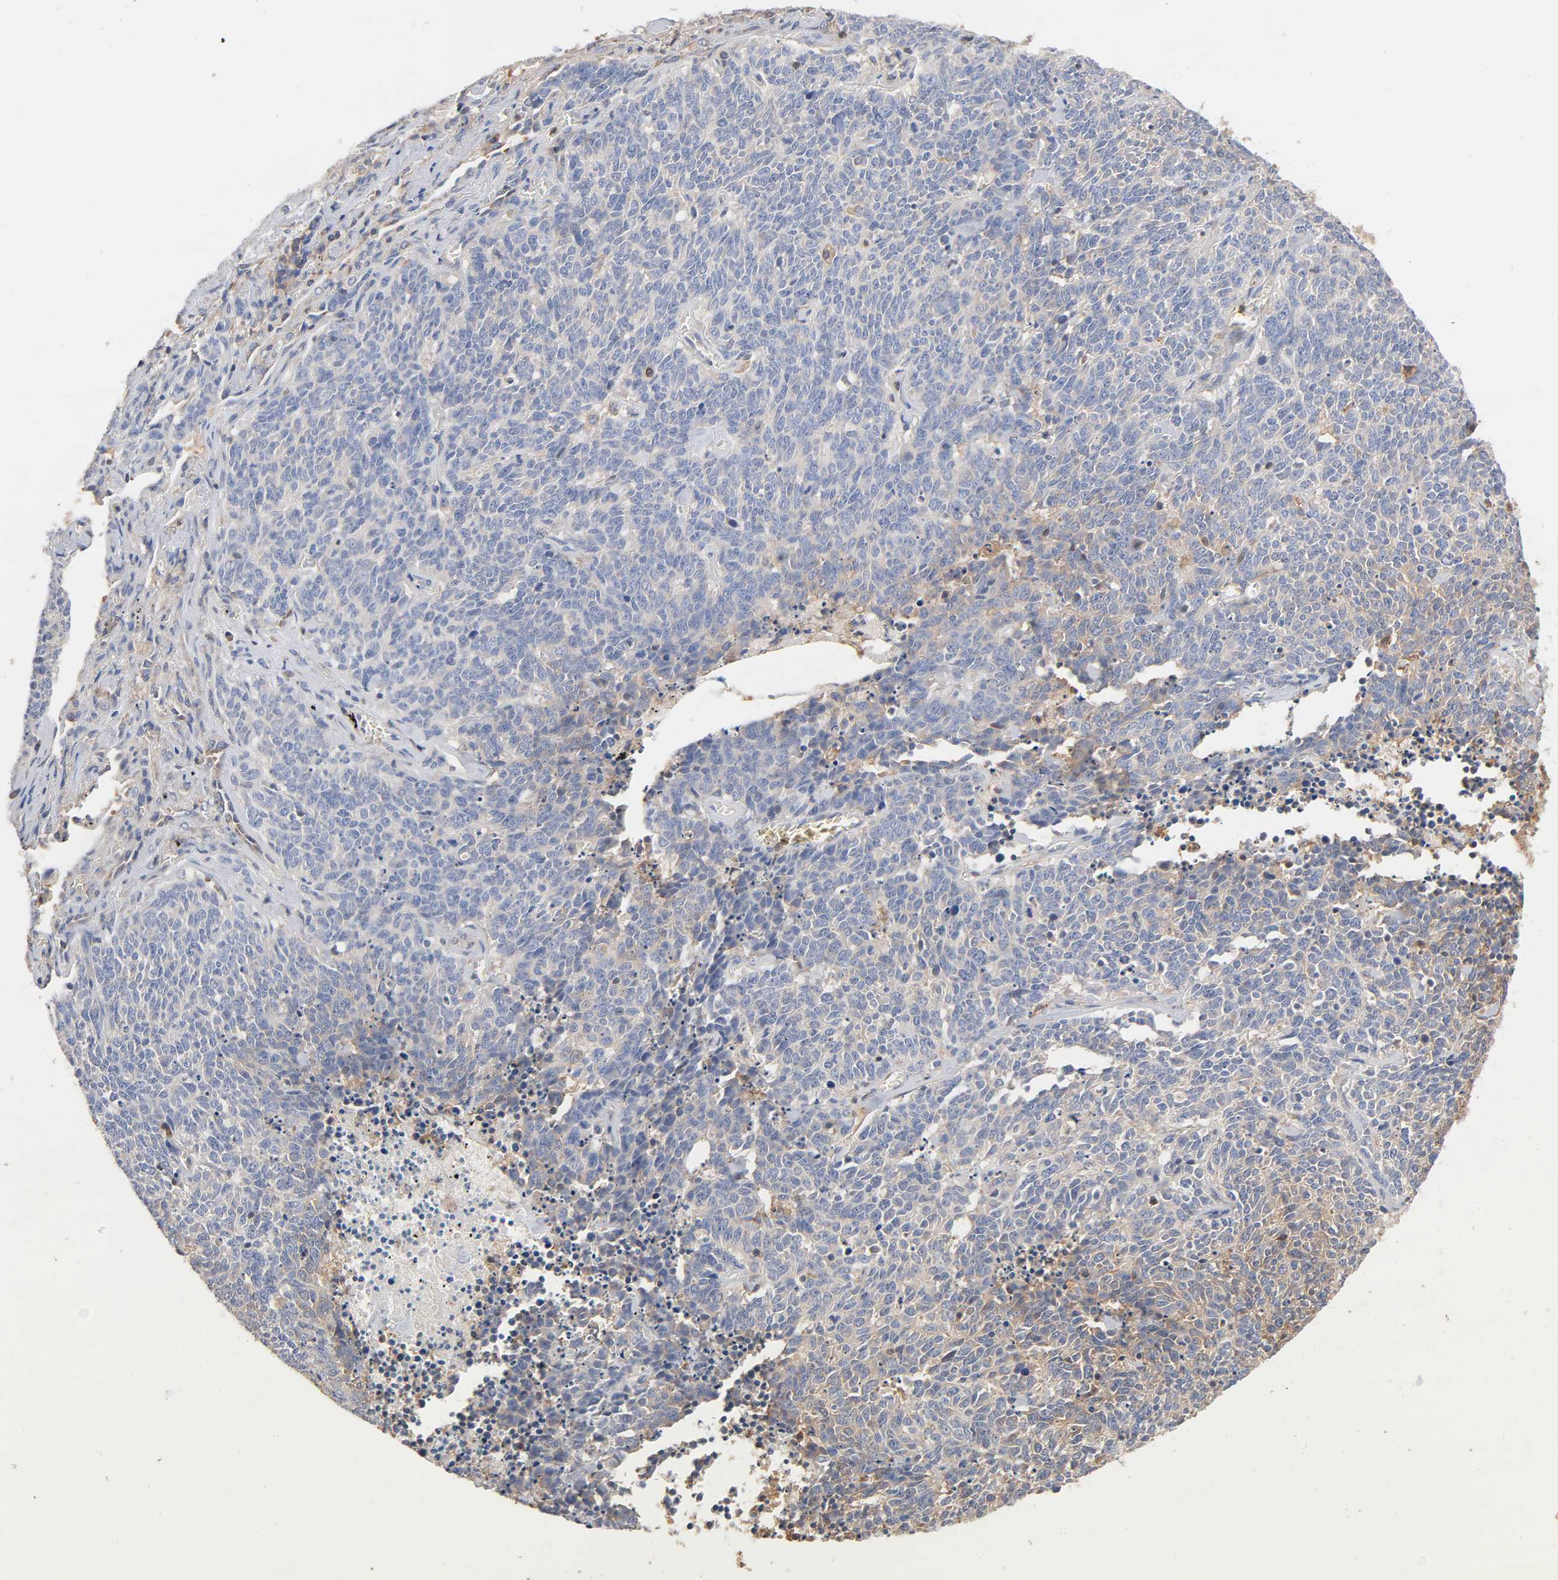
{"staining": {"intensity": "weak", "quantity": "<25%", "location": "cytoplasmic/membranous"}, "tissue": "lung cancer", "cell_type": "Tumor cells", "image_type": "cancer", "snomed": [{"axis": "morphology", "description": "Neoplasm, malignant, NOS"}, {"axis": "topography", "description": "Lung"}], "caption": "An immunohistochemistry (IHC) photomicrograph of lung malignant neoplasm is shown. There is no staining in tumor cells of lung malignant neoplasm.", "gene": "ALDOA", "patient": {"sex": "female", "age": 58}}